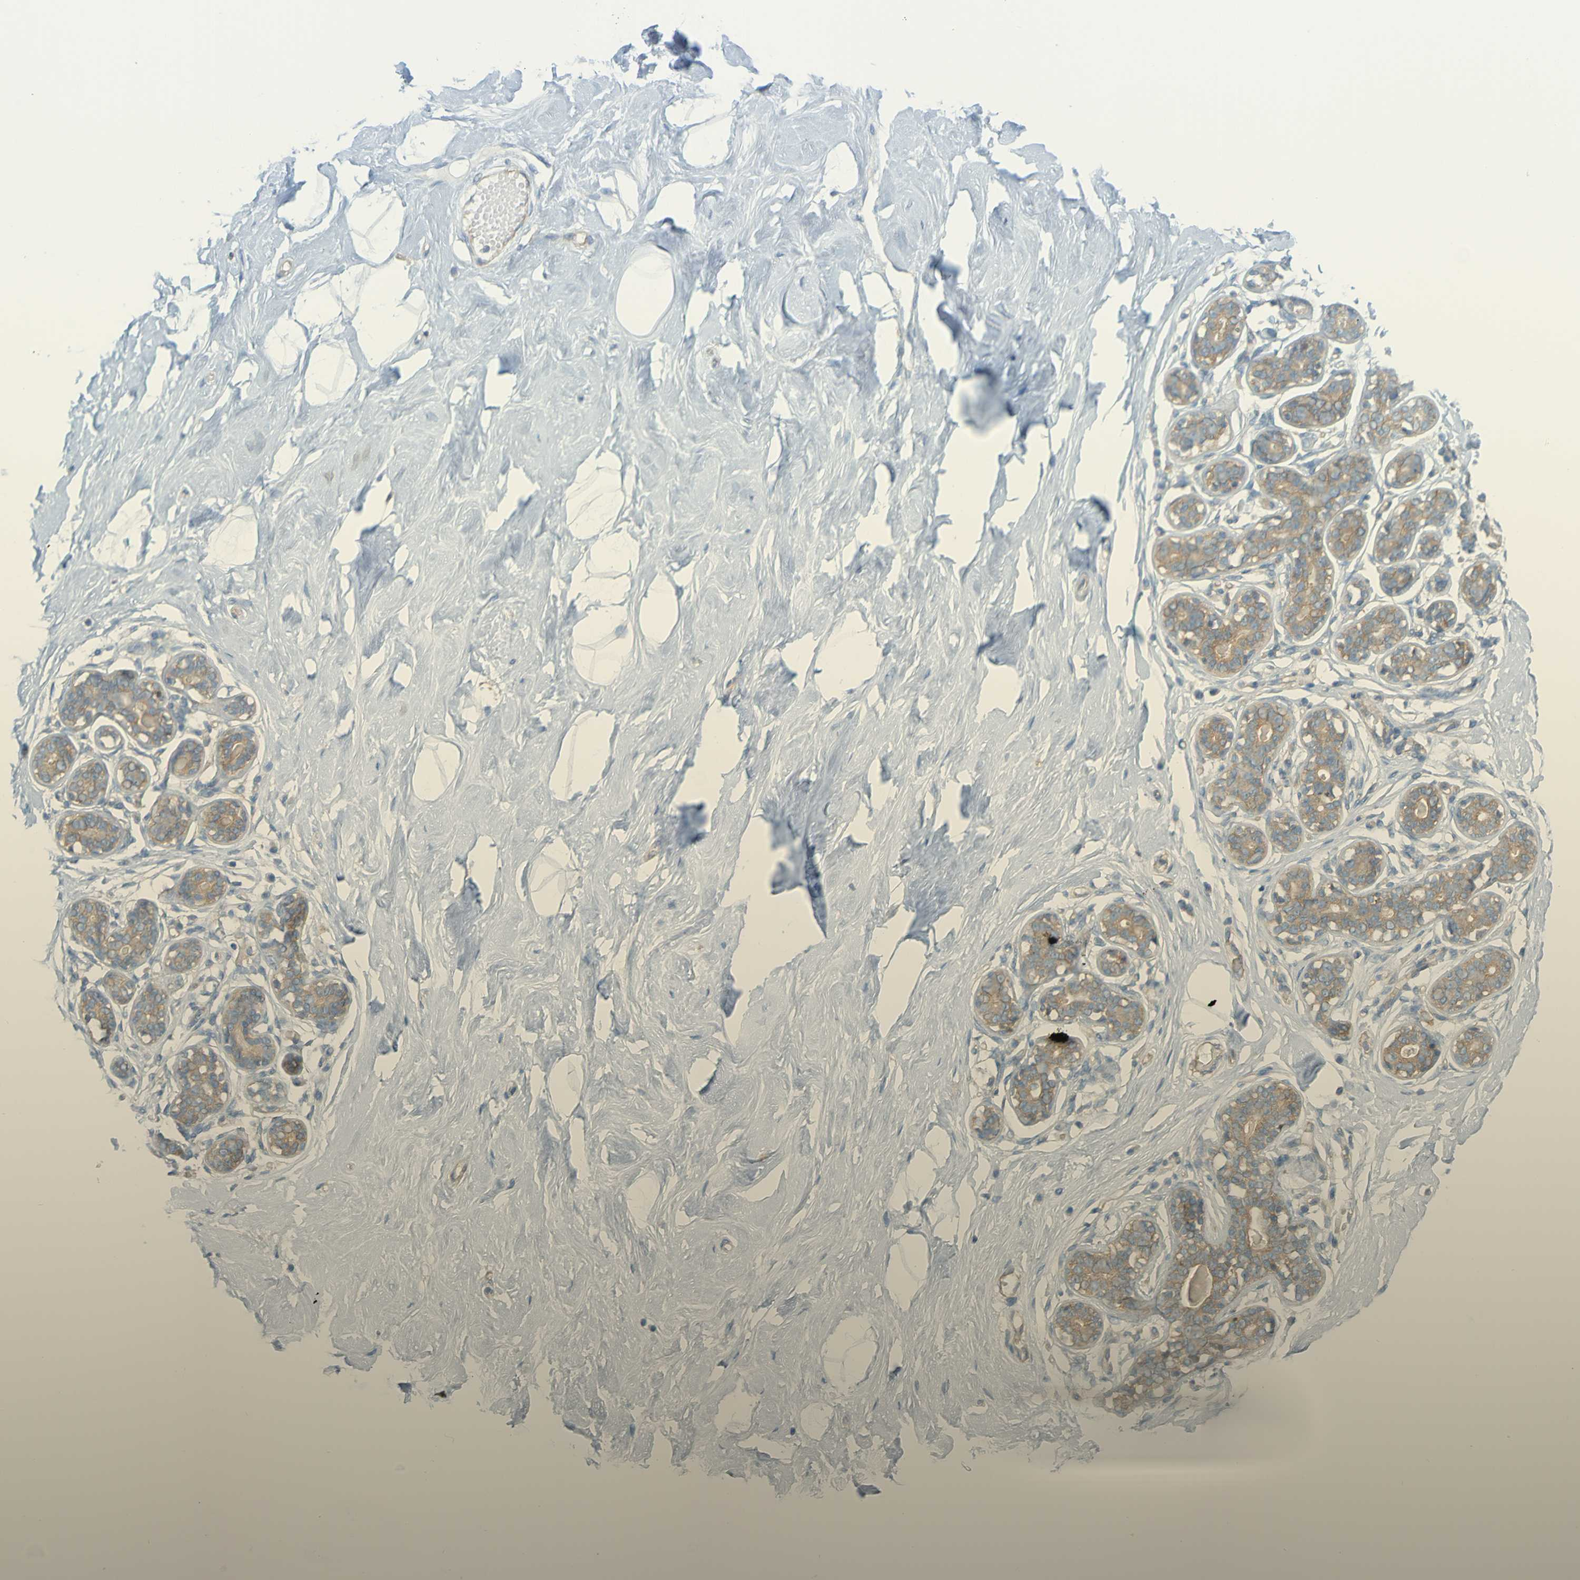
{"staining": {"intensity": "negative", "quantity": "none", "location": "none"}, "tissue": "breast", "cell_type": "Adipocytes", "image_type": "normal", "snomed": [{"axis": "morphology", "description": "Normal tissue, NOS"}, {"axis": "topography", "description": "Breast"}], "caption": "This histopathology image is of unremarkable breast stained with immunohistochemistry to label a protein in brown with the nuclei are counter-stained blue. There is no expression in adipocytes. (DAB IHC visualized using brightfield microscopy, high magnification).", "gene": "APPL1", "patient": {"sex": "female", "age": 23}}